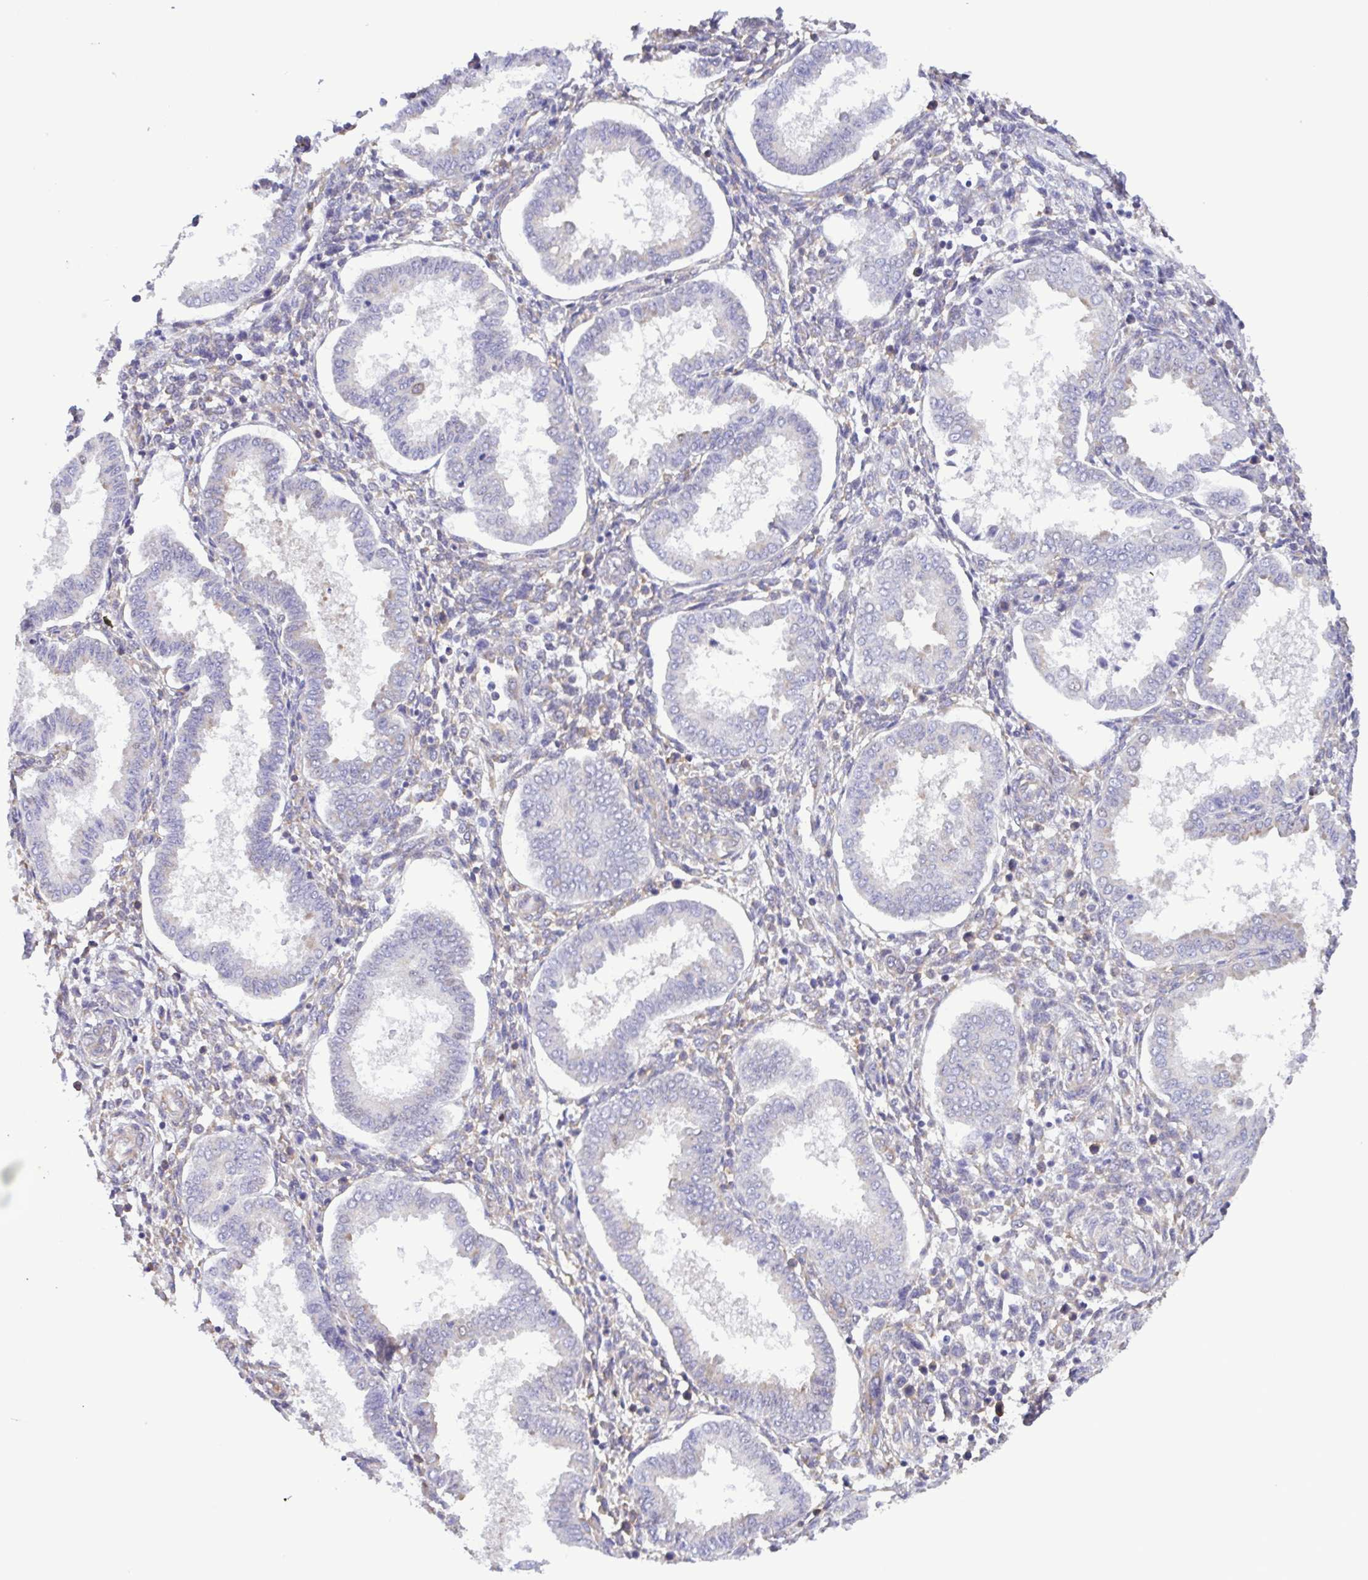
{"staining": {"intensity": "negative", "quantity": "none", "location": "none"}, "tissue": "endometrium", "cell_type": "Cells in endometrial stroma", "image_type": "normal", "snomed": [{"axis": "morphology", "description": "Normal tissue, NOS"}, {"axis": "topography", "description": "Endometrium"}], "caption": "The micrograph demonstrates no staining of cells in endometrial stroma in unremarkable endometrium.", "gene": "TNNI3", "patient": {"sex": "female", "age": 24}}